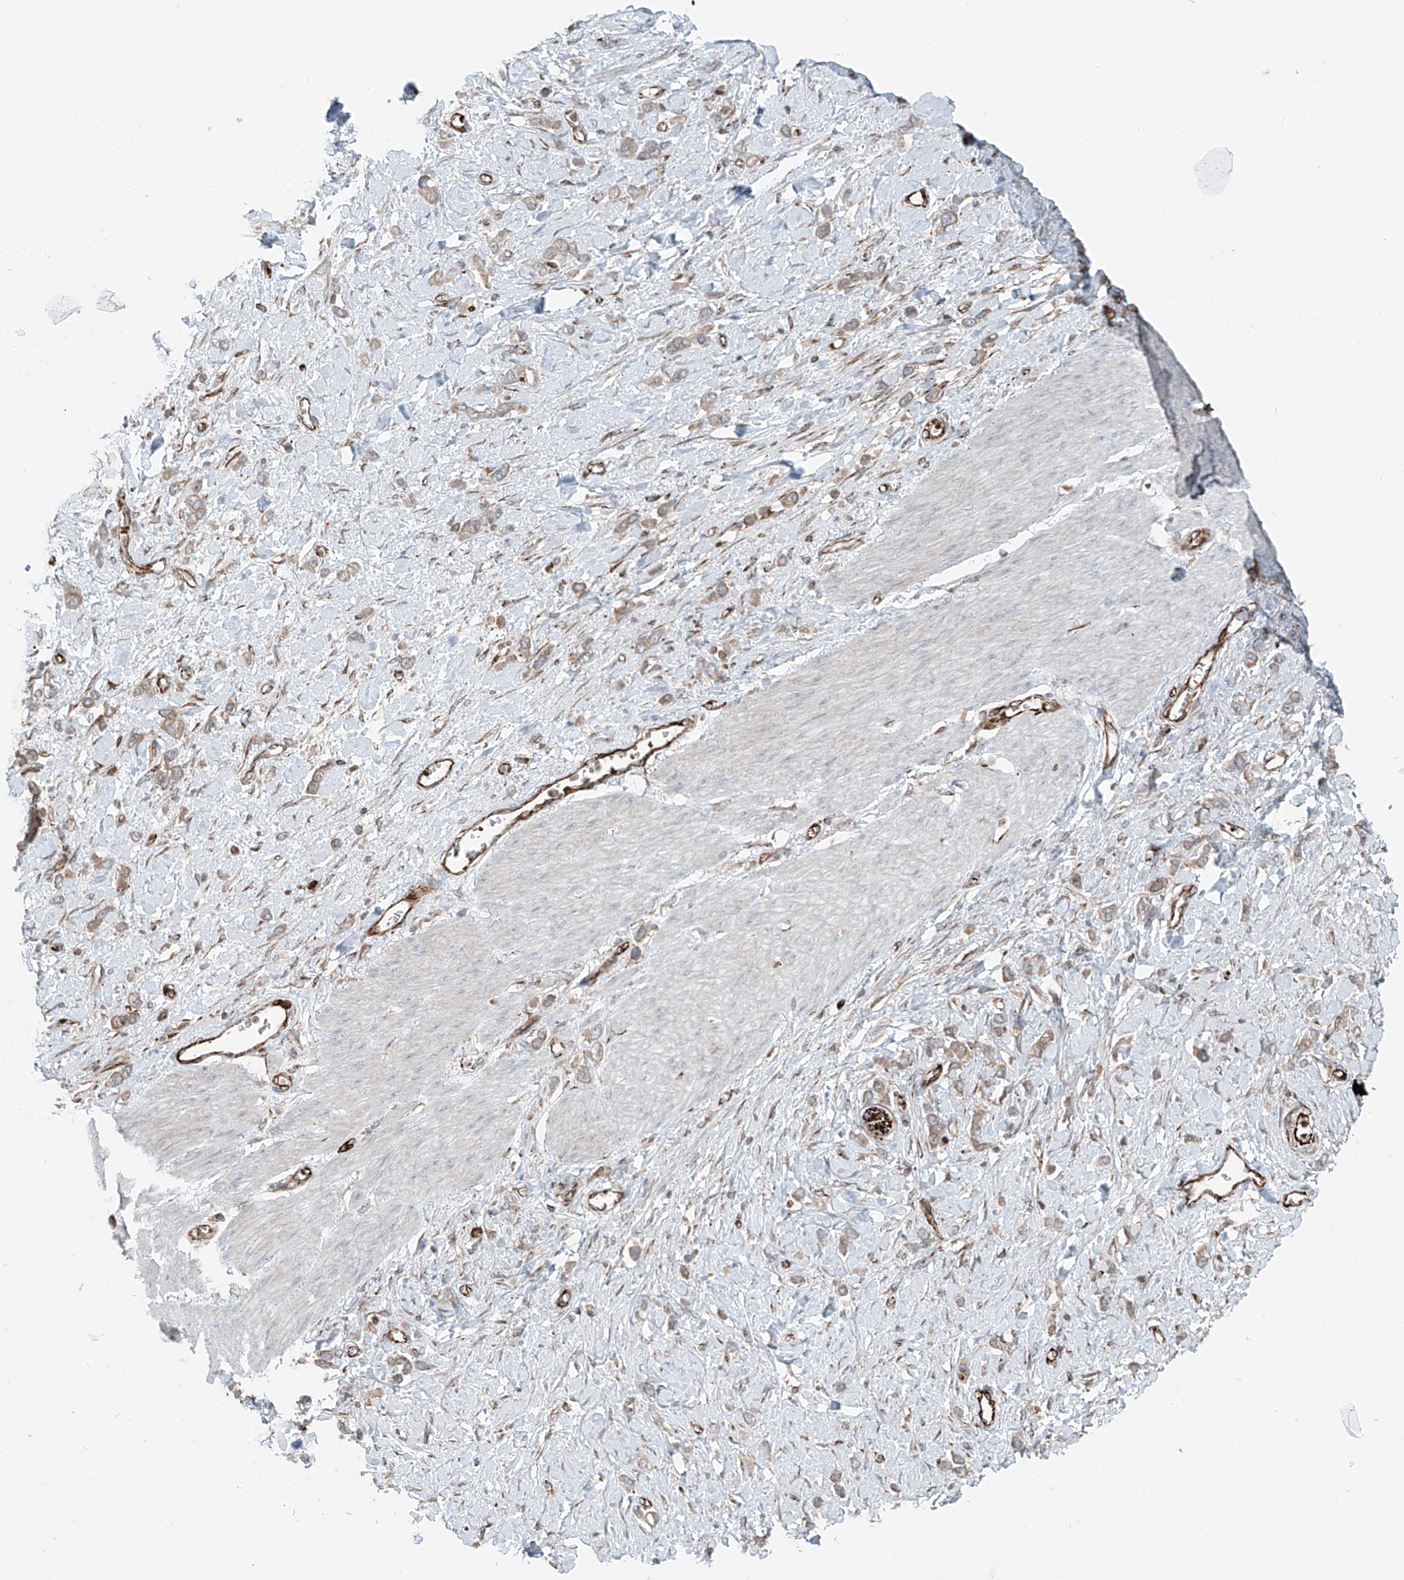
{"staining": {"intensity": "weak", "quantity": ">75%", "location": "cytoplasmic/membranous"}, "tissue": "stomach cancer", "cell_type": "Tumor cells", "image_type": "cancer", "snomed": [{"axis": "morphology", "description": "Normal tissue, NOS"}, {"axis": "morphology", "description": "Adenocarcinoma, NOS"}, {"axis": "topography", "description": "Stomach, upper"}, {"axis": "topography", "description": "Stomach"}], "caption": "An image of stomach cancer (adenocarcinoma) stained for a protein demonstrates weak cytoplasmic/membranous brown staining in tumor cells.", "gene": "ERLEC1", "patient": {"sex": "female", "age": 65}}